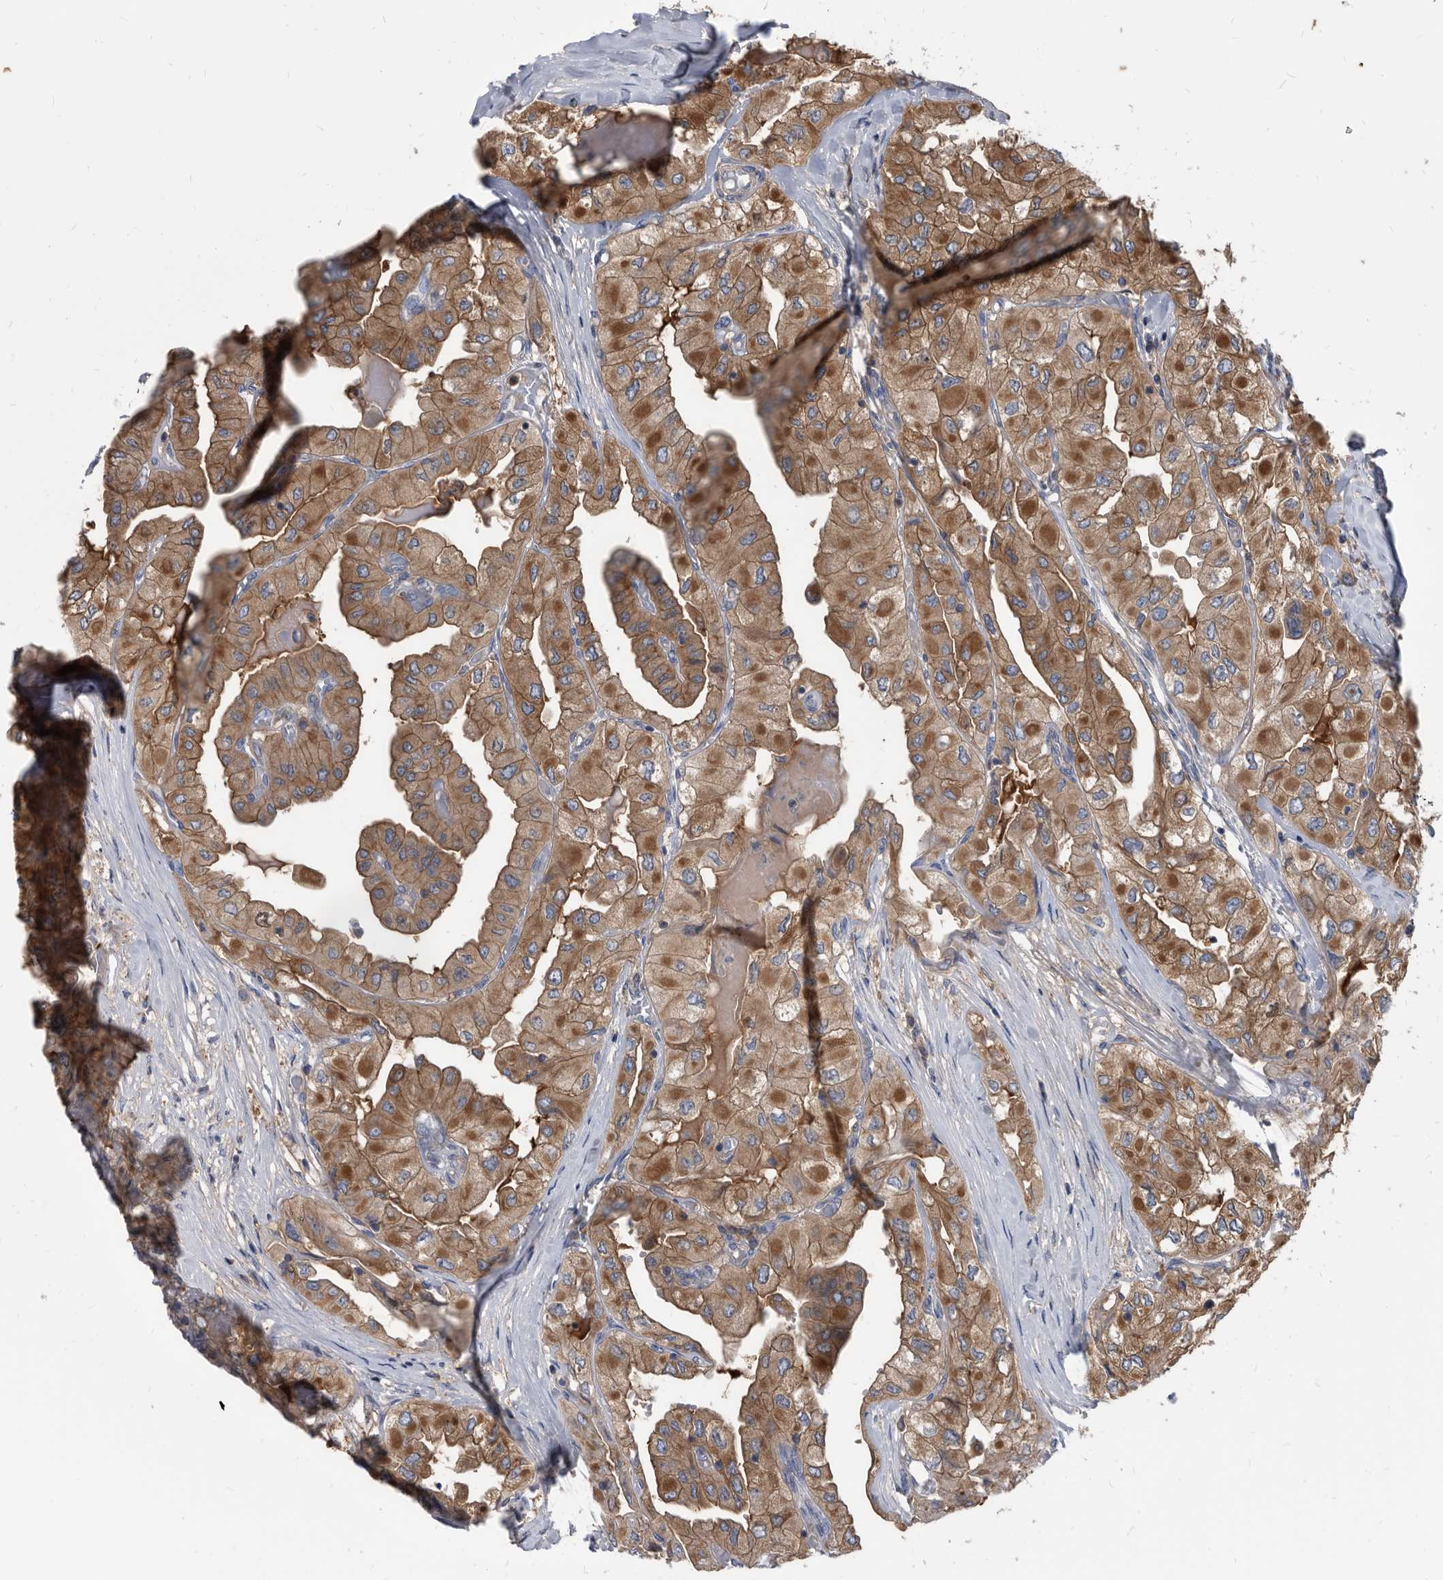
{"staining": {"intensity": "moderate", "quantity": ">75%", "location": "cytoplasmic/membranous"}, "tissue": "thyroid cancer", "cell_type": "Tumor cells", "image_type": "cancer", "snomed": [{"axis": "morphology", "description": "Papillary adenocarcinoma, NOS"}, {"axis": "topography", "description": "Thyroid gland"}], "caption": "Moderate cytoplasmic/membranous protein staining is present in about >75% of tumor cells in thyroid papillary adenocarcinoma.", "gene": "APEH", "patient": {"sex": "female", "age": 59}}